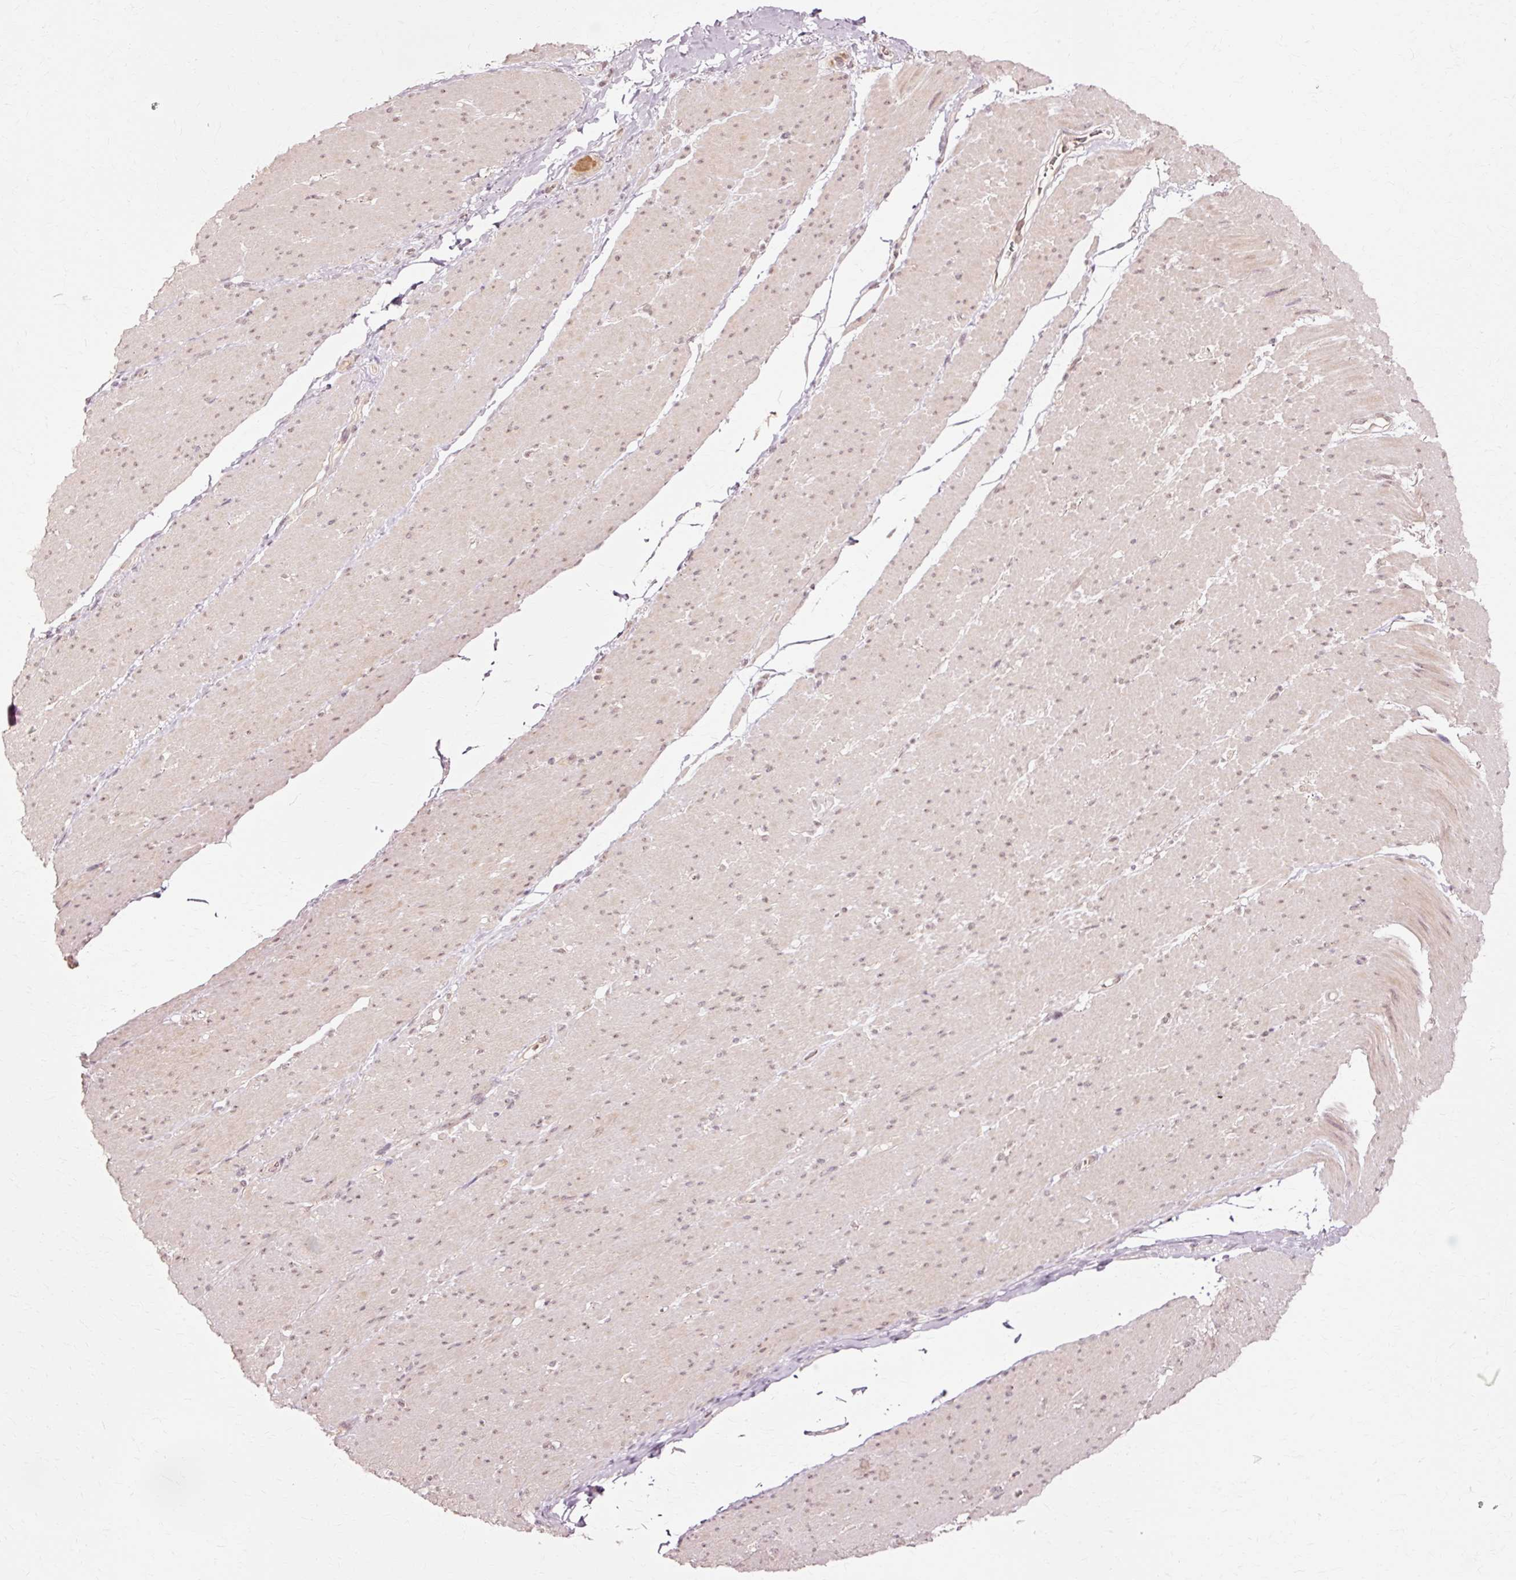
{"staining": {"intensity": "weak", "quantity": "25%-75%", "location": "cytoplasmic/membranous"}, "tissue": "smooth muscle", "cell_type": "Smooth muscle cells", "image_type": "normal", "snomed": [{"axis": "morphology", "description": "Normal tissue, NOS"}, {"axis": "topography", "description": "Smooth muscle"}, {"axis": "topography", "description": "Rectum"}], "caption": "A low amount of weak cytoplasmic/membranous positivity is identified in approximately 25%-75% of smooth muscle cells in benign smooth muscle. (Stains: DAB (3,3'-diaminobenzidine) in brown, nuclei in blue, Microscopy: brightfield microscopy at high magnification).", "gene": "RGPD5", "patient": {"sex": "male", "age": 53}}